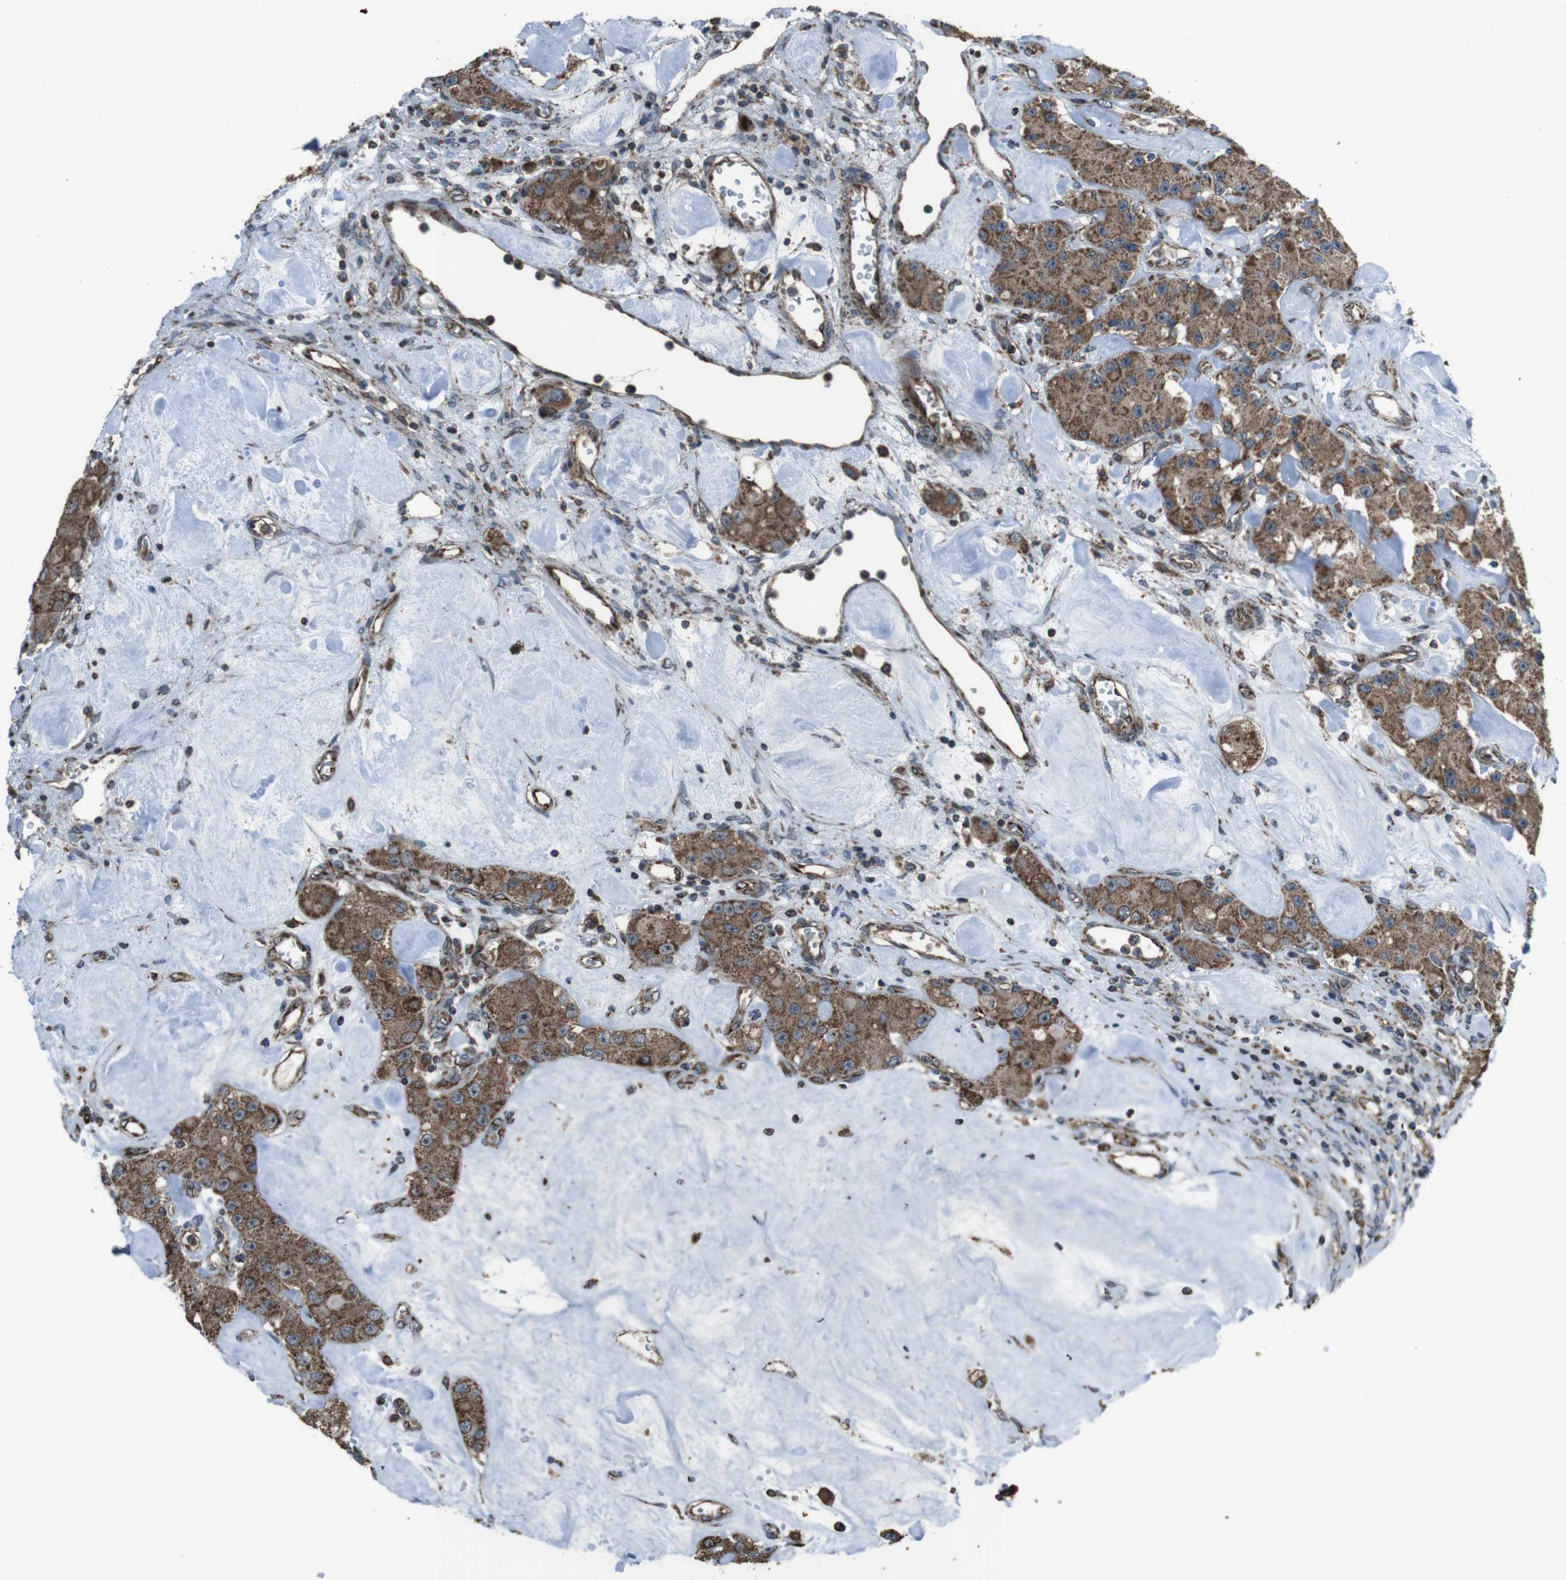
{"staining": {"intensity": "strong", "quantity": ">75%", "location": "cytoplasmic/membranous"}, "tissue": "carcinoid", "cell_type": "Tumor cells", "image_type": "cancer", "snomed": [{"axis": "morphology", "description": "Carcinoid, malignant, NOS"}, {"axis": "topography", "description": "Pancreas"}], "caption": "The photomicrograph demonstrates staining of carcinoid (malignant), revealing strong cytoplasmic/membranous protein positivity (brown color) within tumor cells.", "gene": "GIMAP8", "patient": {"sex": "male", "age": 41}}